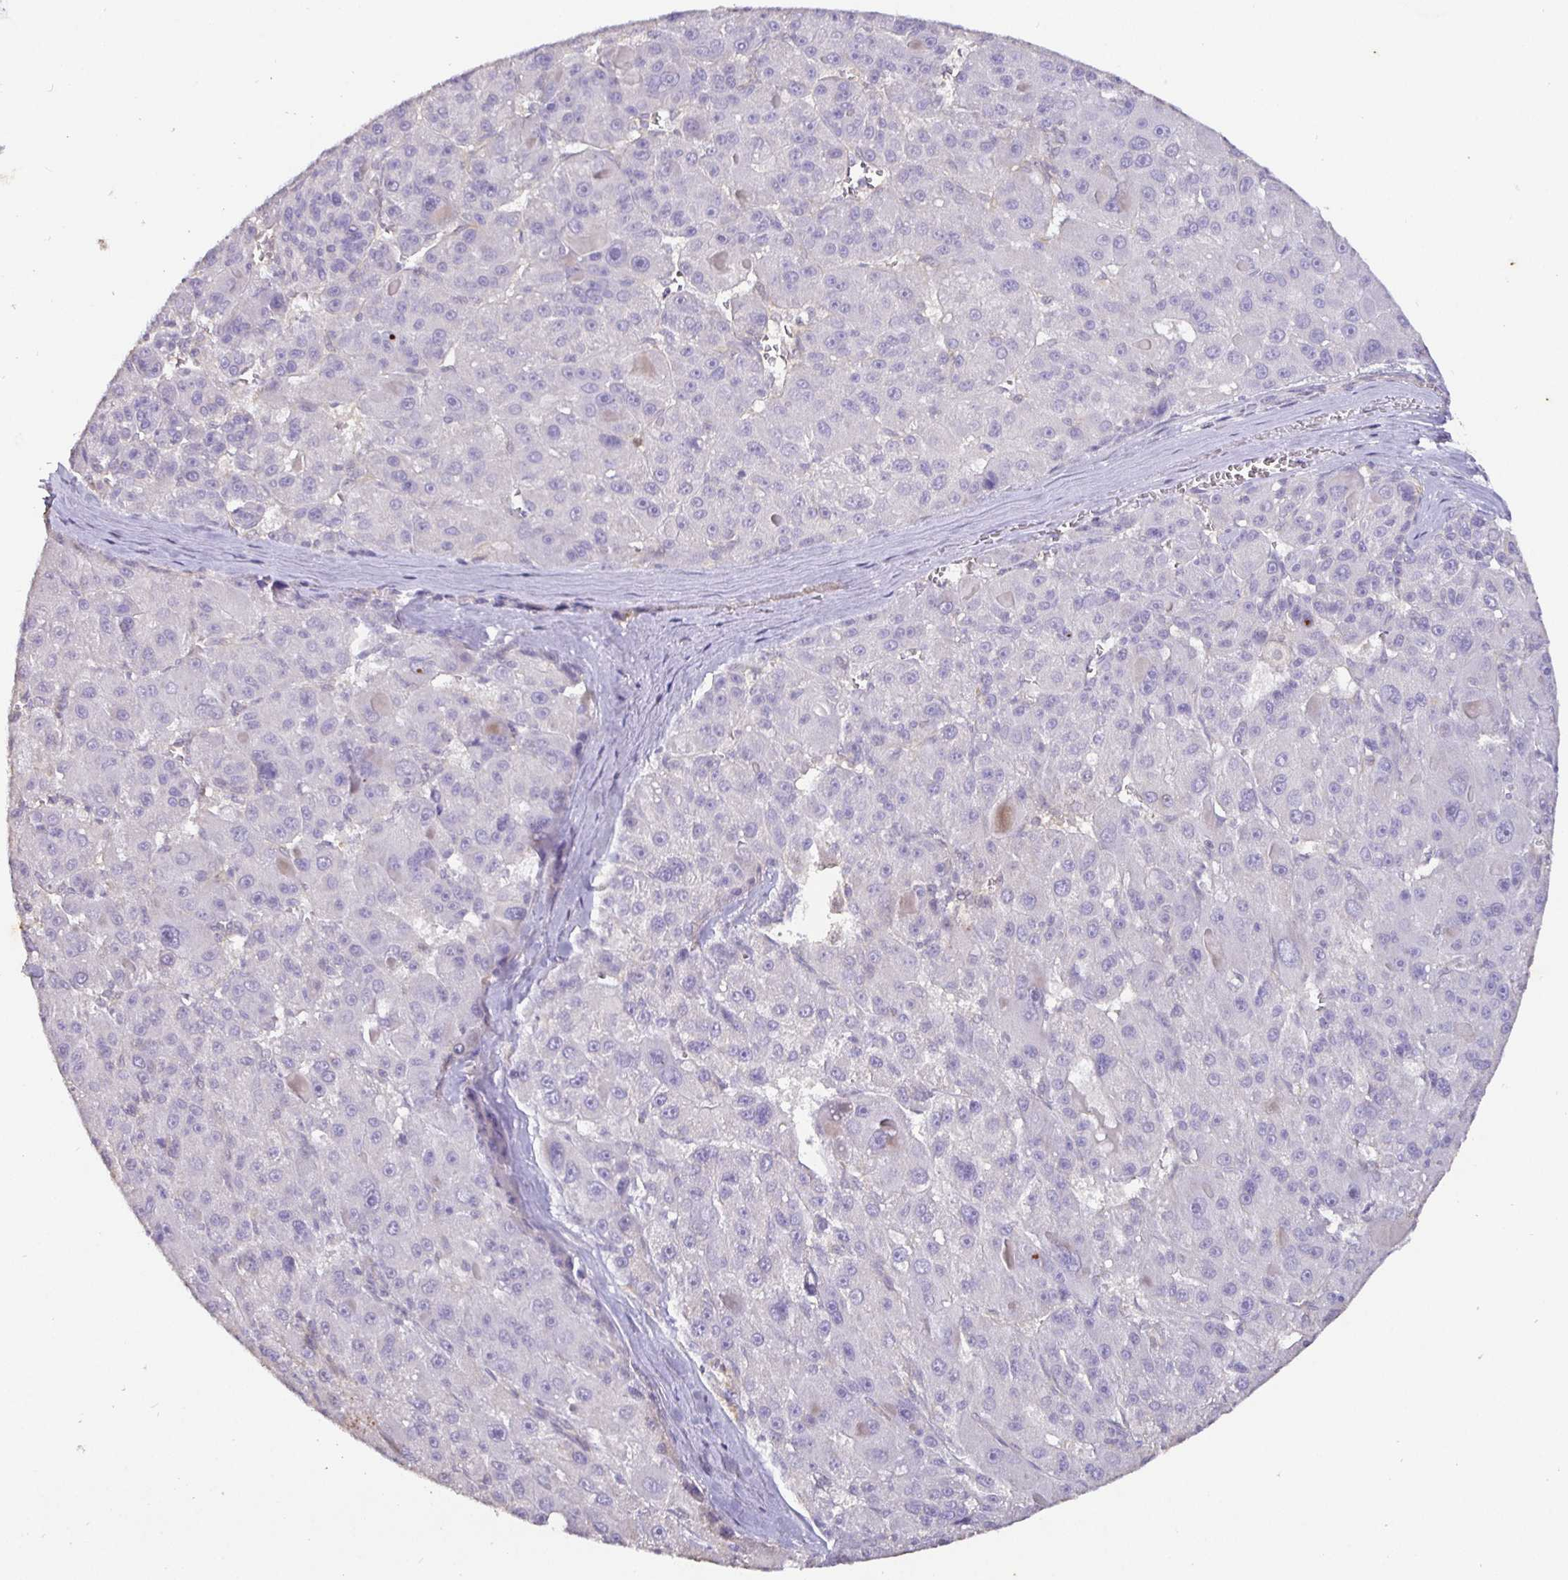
{"staining": {"intensity": "negative", "quantity": "none", "location": "none"}, "tissue": "liver cancer", "cell_type": "Tumor cells", "image_type": "cancer", "snomed": [{"axis": "morphology", "description": "Carcinoma, Hepatocellular, NOS"}, {"axis": "topography", "description": "Liver"}], "caption": "Hepatocellular carcinoma (liver) was stained to show a protein in brown. There is no significant staining in tumor cells.", "gene": "SHISA4", "patient": {"sex": "male", "age": 76}}